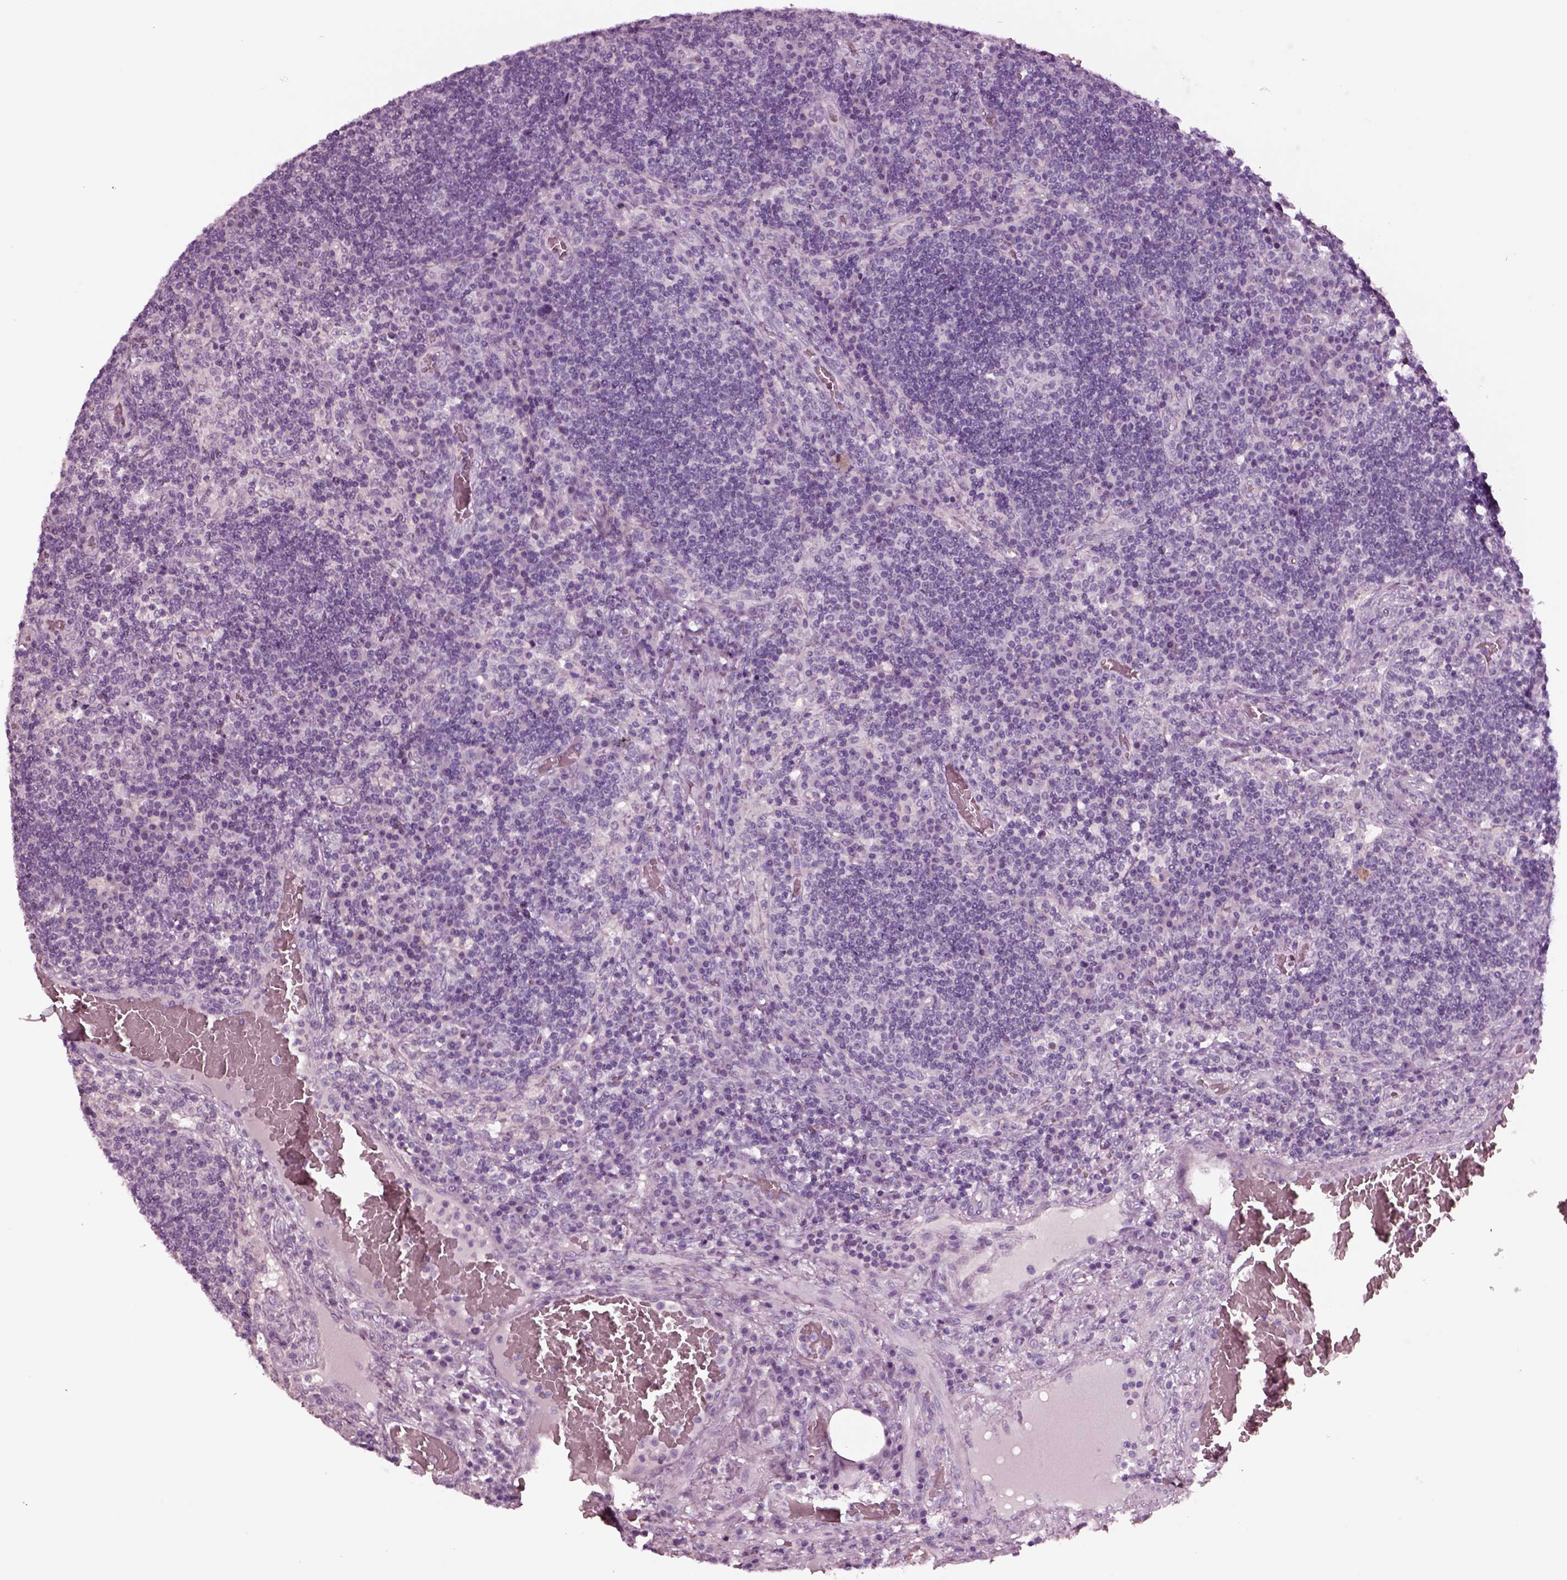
{"staining": {"intensity": "negative", "quantity": "none", "location": "none"}, "tissue": "lymph node", "cell_type": "Germinal center cells", "image_type": "normal", "snomed": [{"axis": "morphology", "description": "Normal tissue, NOS"}, {"axis": "topography", "description": "Lymph node"}], "caption": "This micrograph is of normal lymph node stained with immunohistochemistry (IHC) to label a protein in brown with the nuclei are counter-stained blue. There is no positivity in germinal center cells. (DAB (3,3'-diaminobenzidine) immunohistochemistry (IHC) with hematoxylin counter stain).", "gene": "NMRK2", "patient": {"sex": "male", "age": 63}}